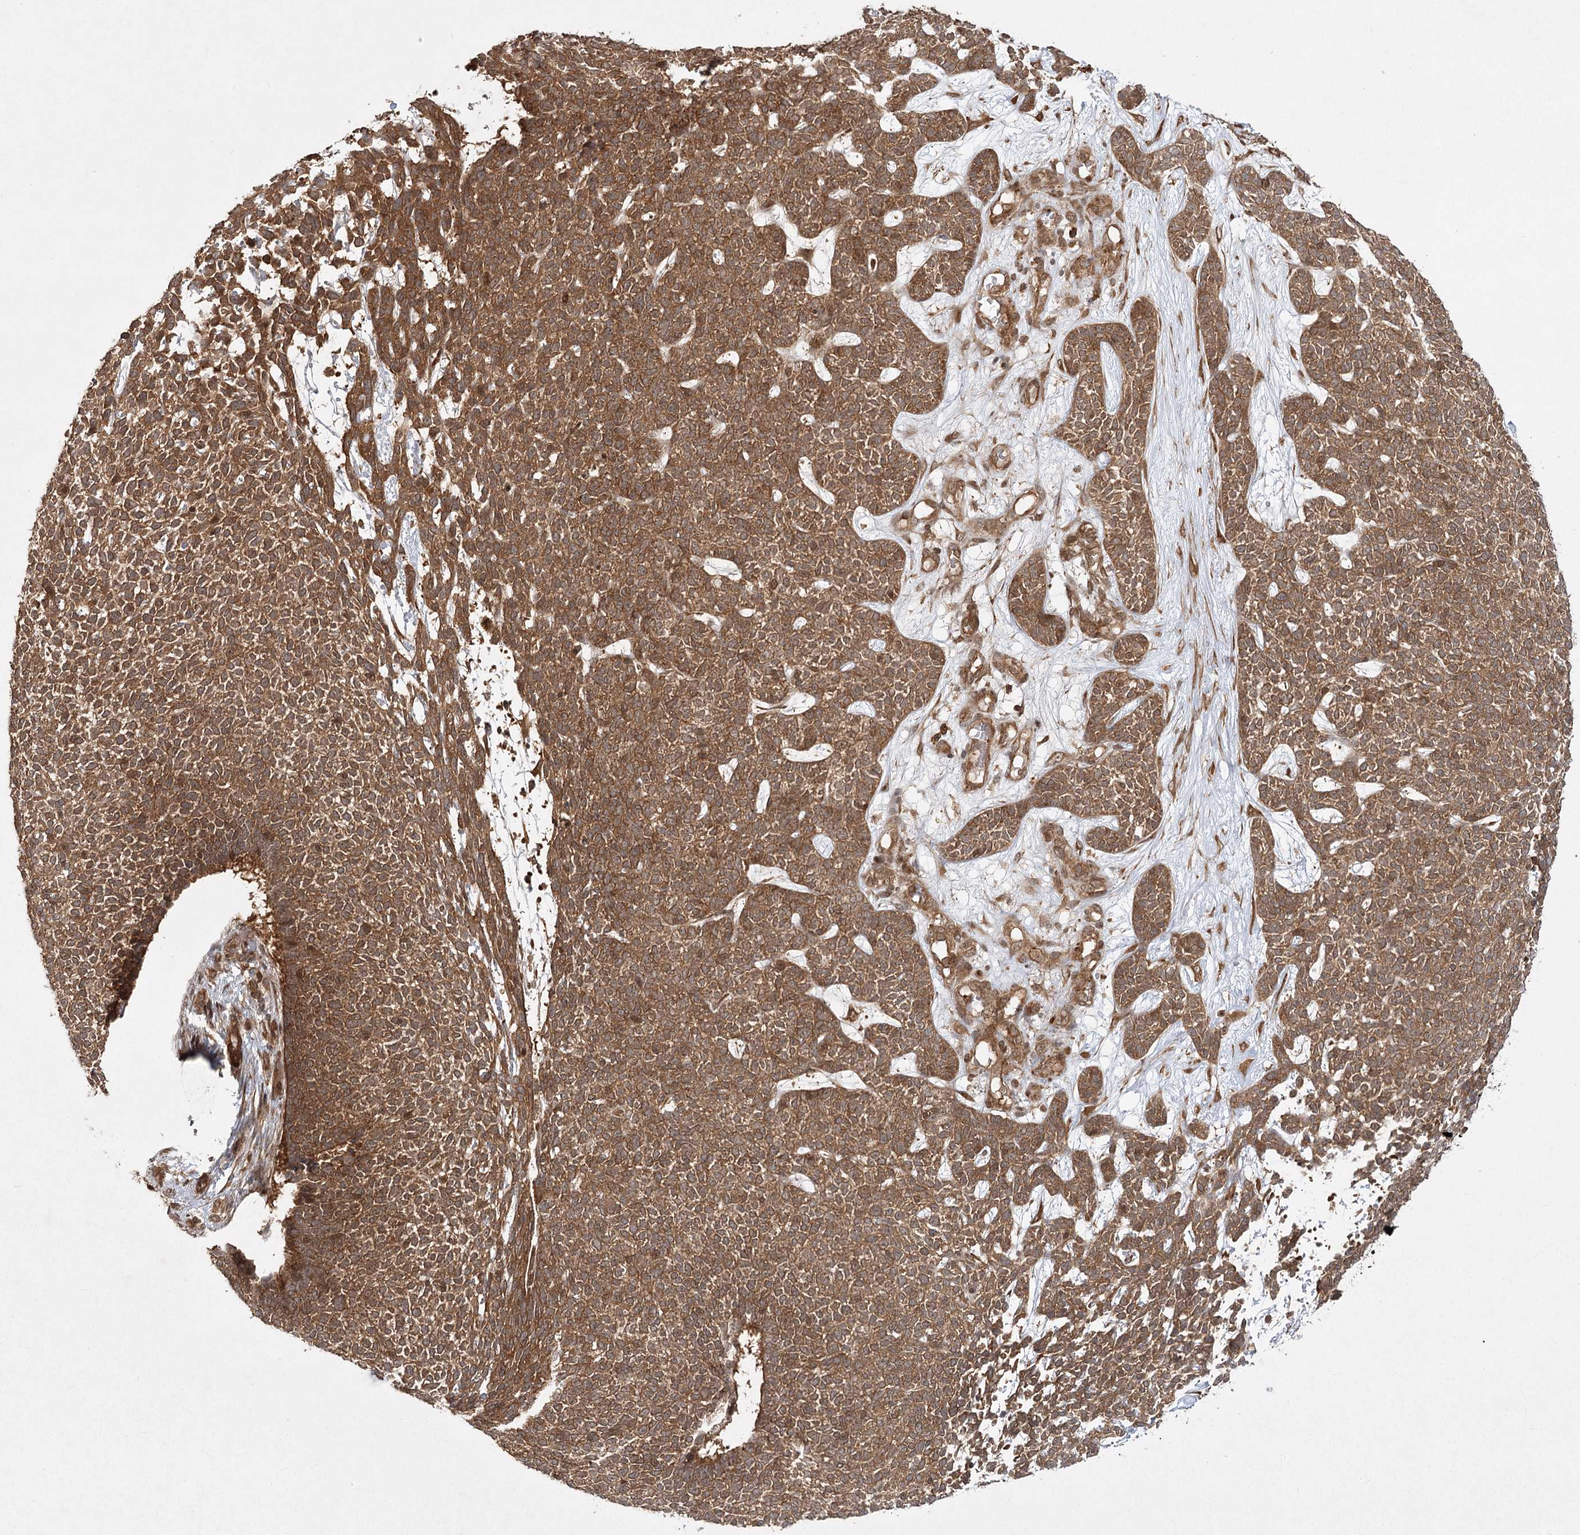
{"staining": {"intensity": "moderate", "quantity": ">75%", "location": "cytoplasmic/membranous"}, "tissue": "skin cancer", "cell_type": "Tumor cells", "image_type": "cancer", "snomed": [{"axis": "morphology", "description": "Basal cell carcinoma"}, {"axis": "topography", "description": "Skin"}], "caption": "The image demonstrates staining of basal cell carcinoma (skin), revealing moderate cytoplasmic/membranous protein staining (brown color) within tumor cells. (brown staining indicates protein expression, while blue staining denotes nuclei).", "gene": "MDFIC", "patient": {"sex": "female", "age": 84}}